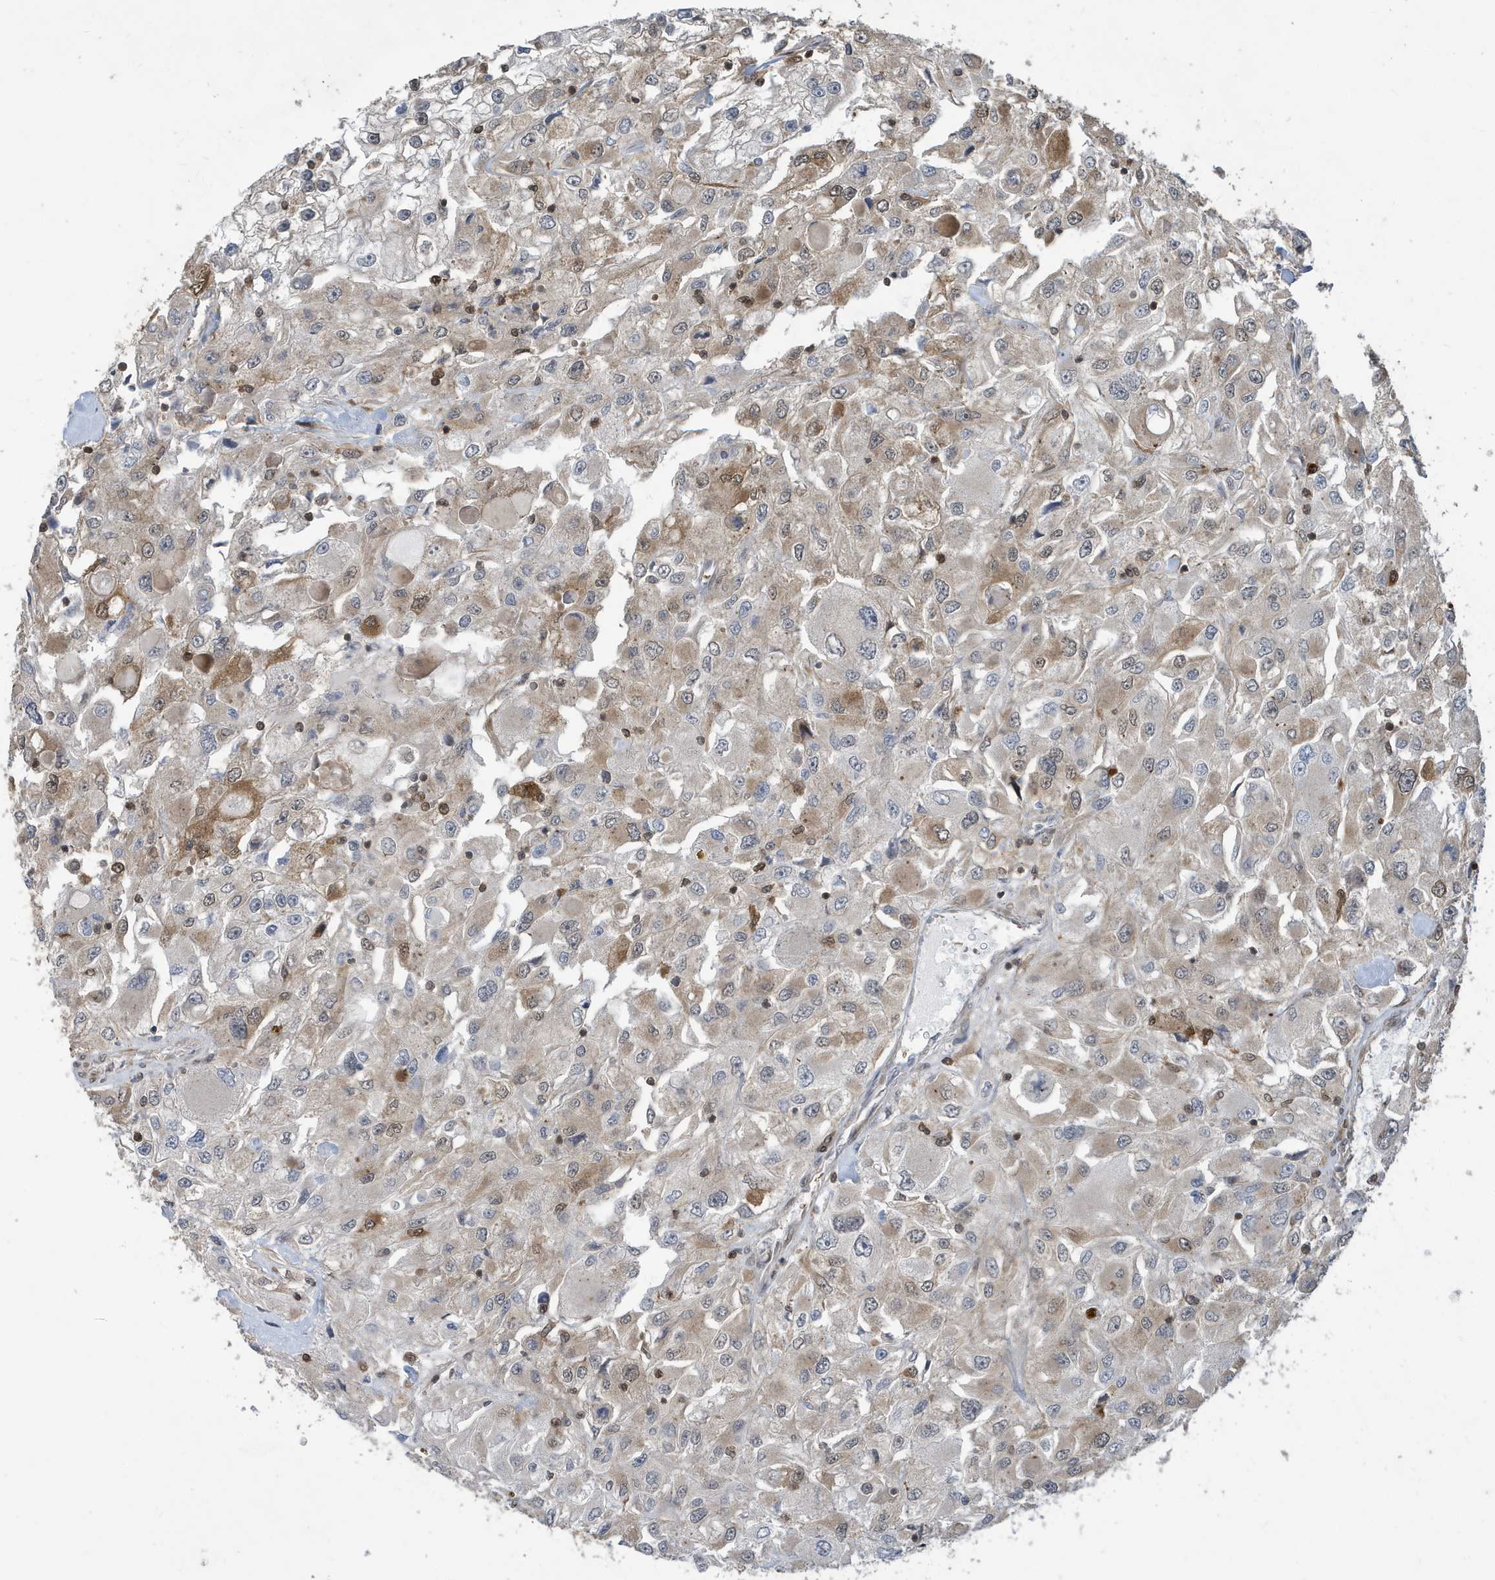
{"staining": {"intensity": "moderate", "quantity": "<25%", "location": "cytoplasmic/membranous"}, "tissue": "renal cancer", "cell_type": "Tumor cells", "image_type": "cancer", "snomed": [{"axis": "morphology", "description": "Adenocarcinoma, NOS"}, {"axis": "topography", "description": "Kidney"}], "caption": "High-magnification brightfield microscopy of adenocarcinoma (renal) stained with DAB (3,3'-diaminobenzidine) (brown) and counterstained with hematoxylin (blue). tumor cells exhibit moderate cytoplasmic/membranous staining is appreciated in approximately<25% of cells.", "gene": "UBQLN1", "patient": {"sex": "female", "age": 52}}